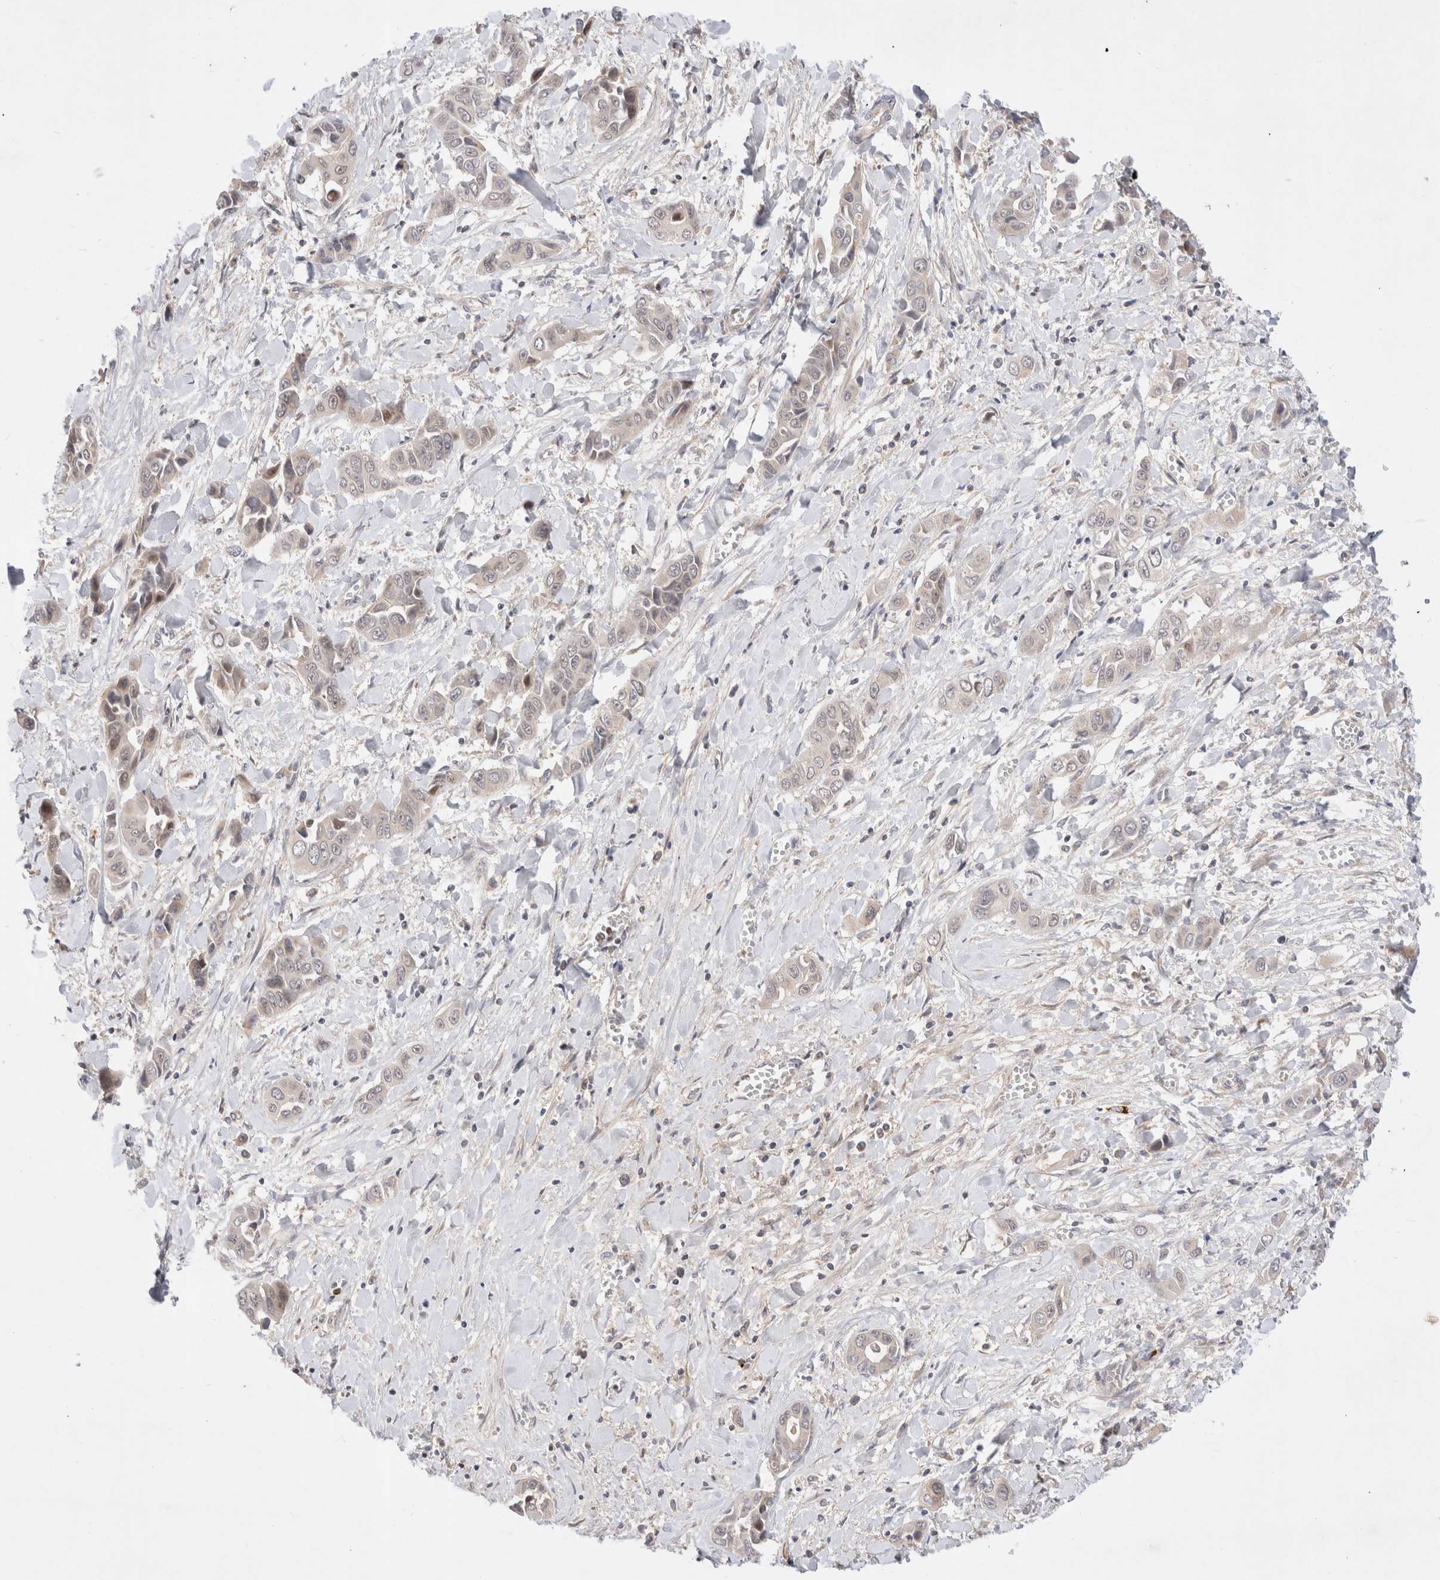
{"staining": {"intensity": "negative", "quantity": "none", "location": "none"}, "tissue": "liver cancer", "cell_type": "Tumor cells", "image_type": "cancer", "snomed": [{"axis": "morphology", "description": "Cholangiocarcinoma"}, {"axis": "topography", "description": "Liver"}], "caption": "DAB (3,3'-diaminobenzidine) immunohistochemical staining of human liver cancer (cholangiocarcinoma) demonstrates no significant staining in tumor cells.", "gene": "GTF2I", "patient": {"sex": "female", "age": 52}}